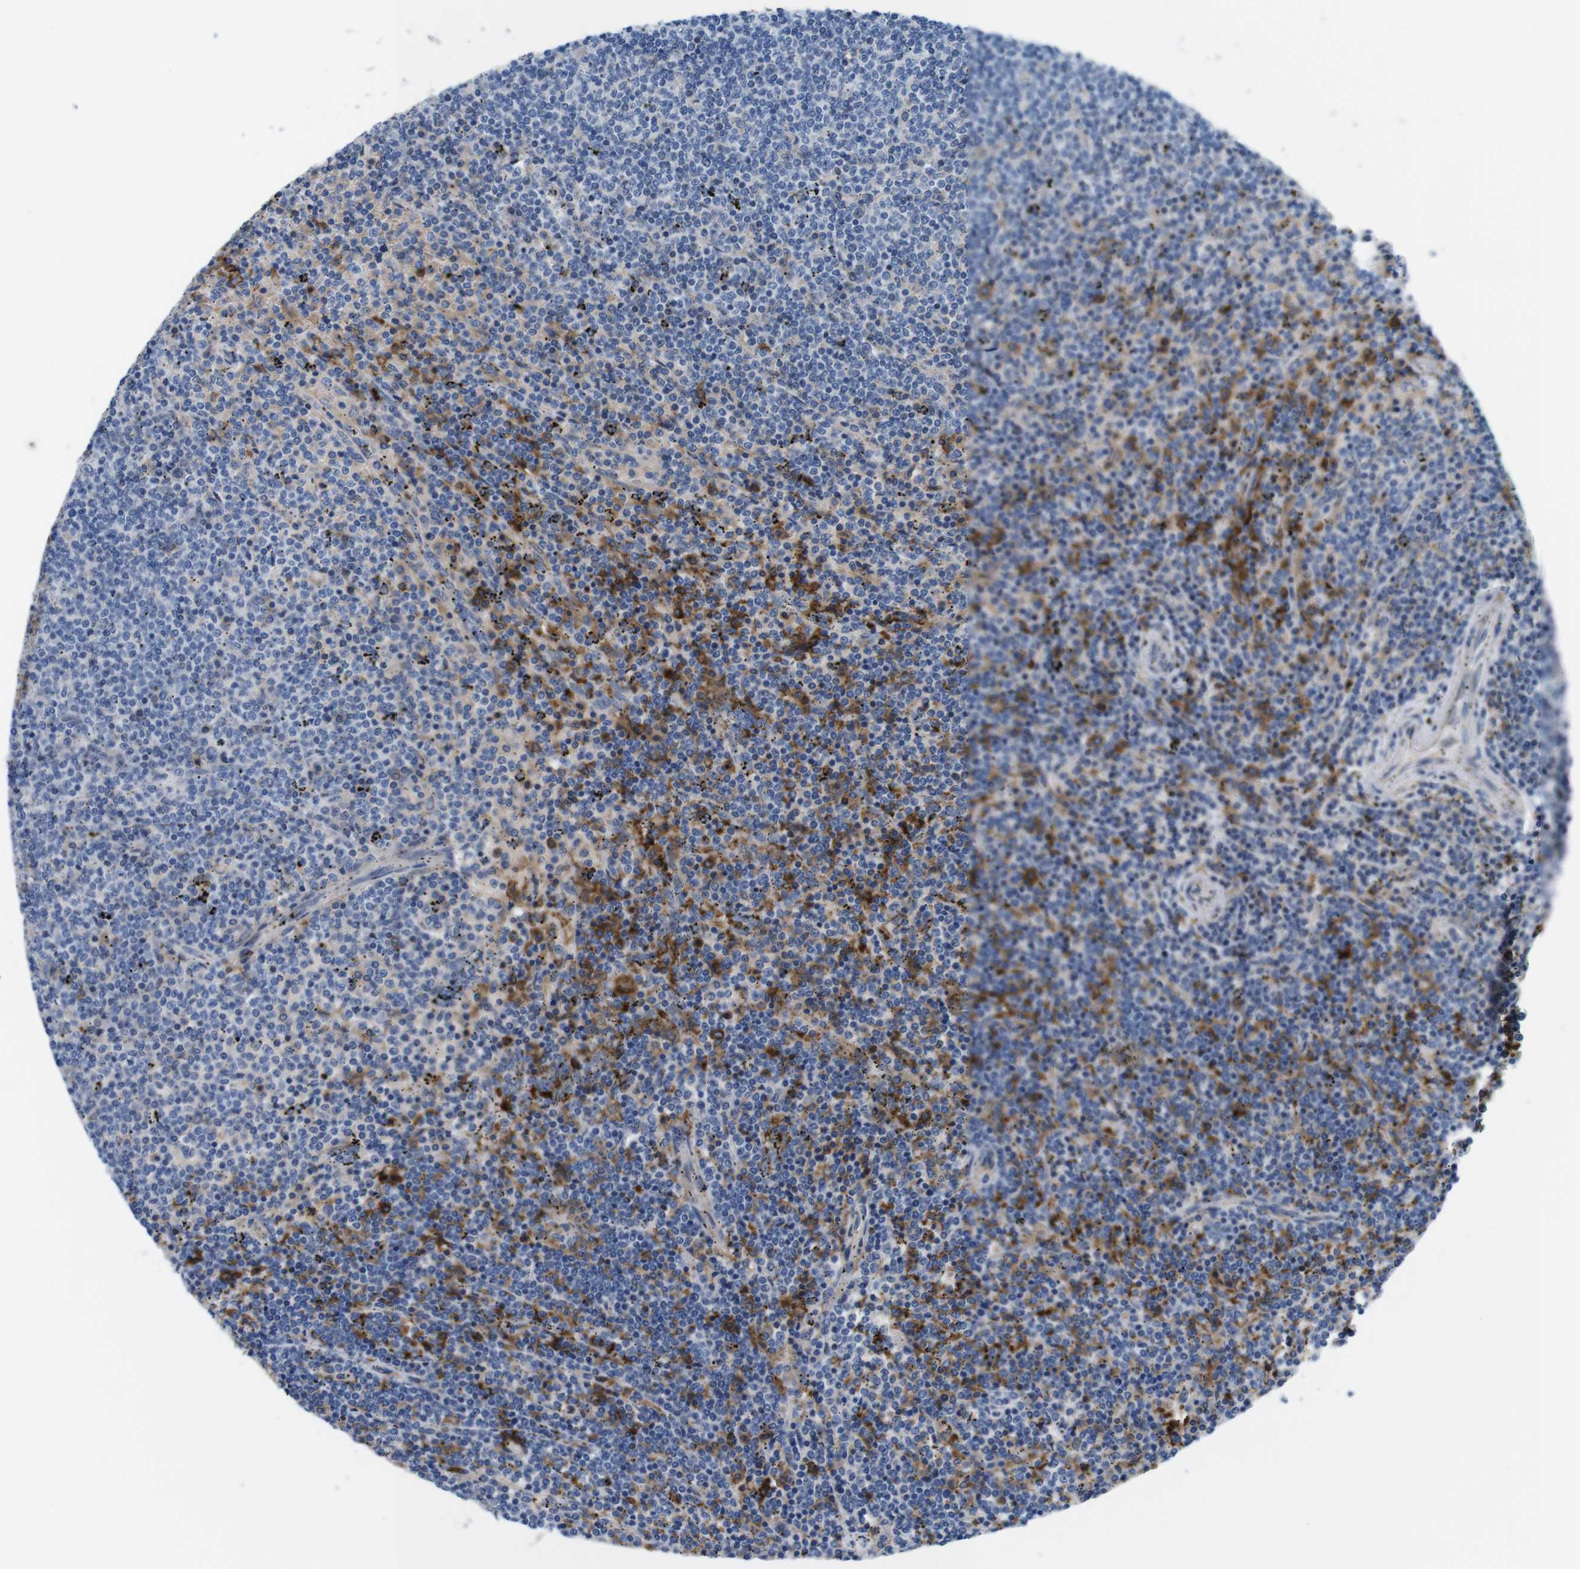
{"staining": {"intensity": "moderate", "quantity": "<25%", "location": "cytoplasmic/membranous"}, "tissue": "lymphoma", "cell_type": "Tumor cells", "image_type": "cancer", "snomed": [{"axis": "morphology", "description": "Malignant lymphoma, non-Hodgkin's type, Low grade"}, {"axis": "topography", "description": "Spleen"}], "caption": "IHC histopathology image of malignant lymphoma, non-Hodgkin's type (low-grade) stained for a protein (brown), which exhibits low levels of moderate cytoplasmic/membranous positivity in about <25% of tumor cells.", "gene": "CD300C", "patient": {"sex": "female", "age": 50}}